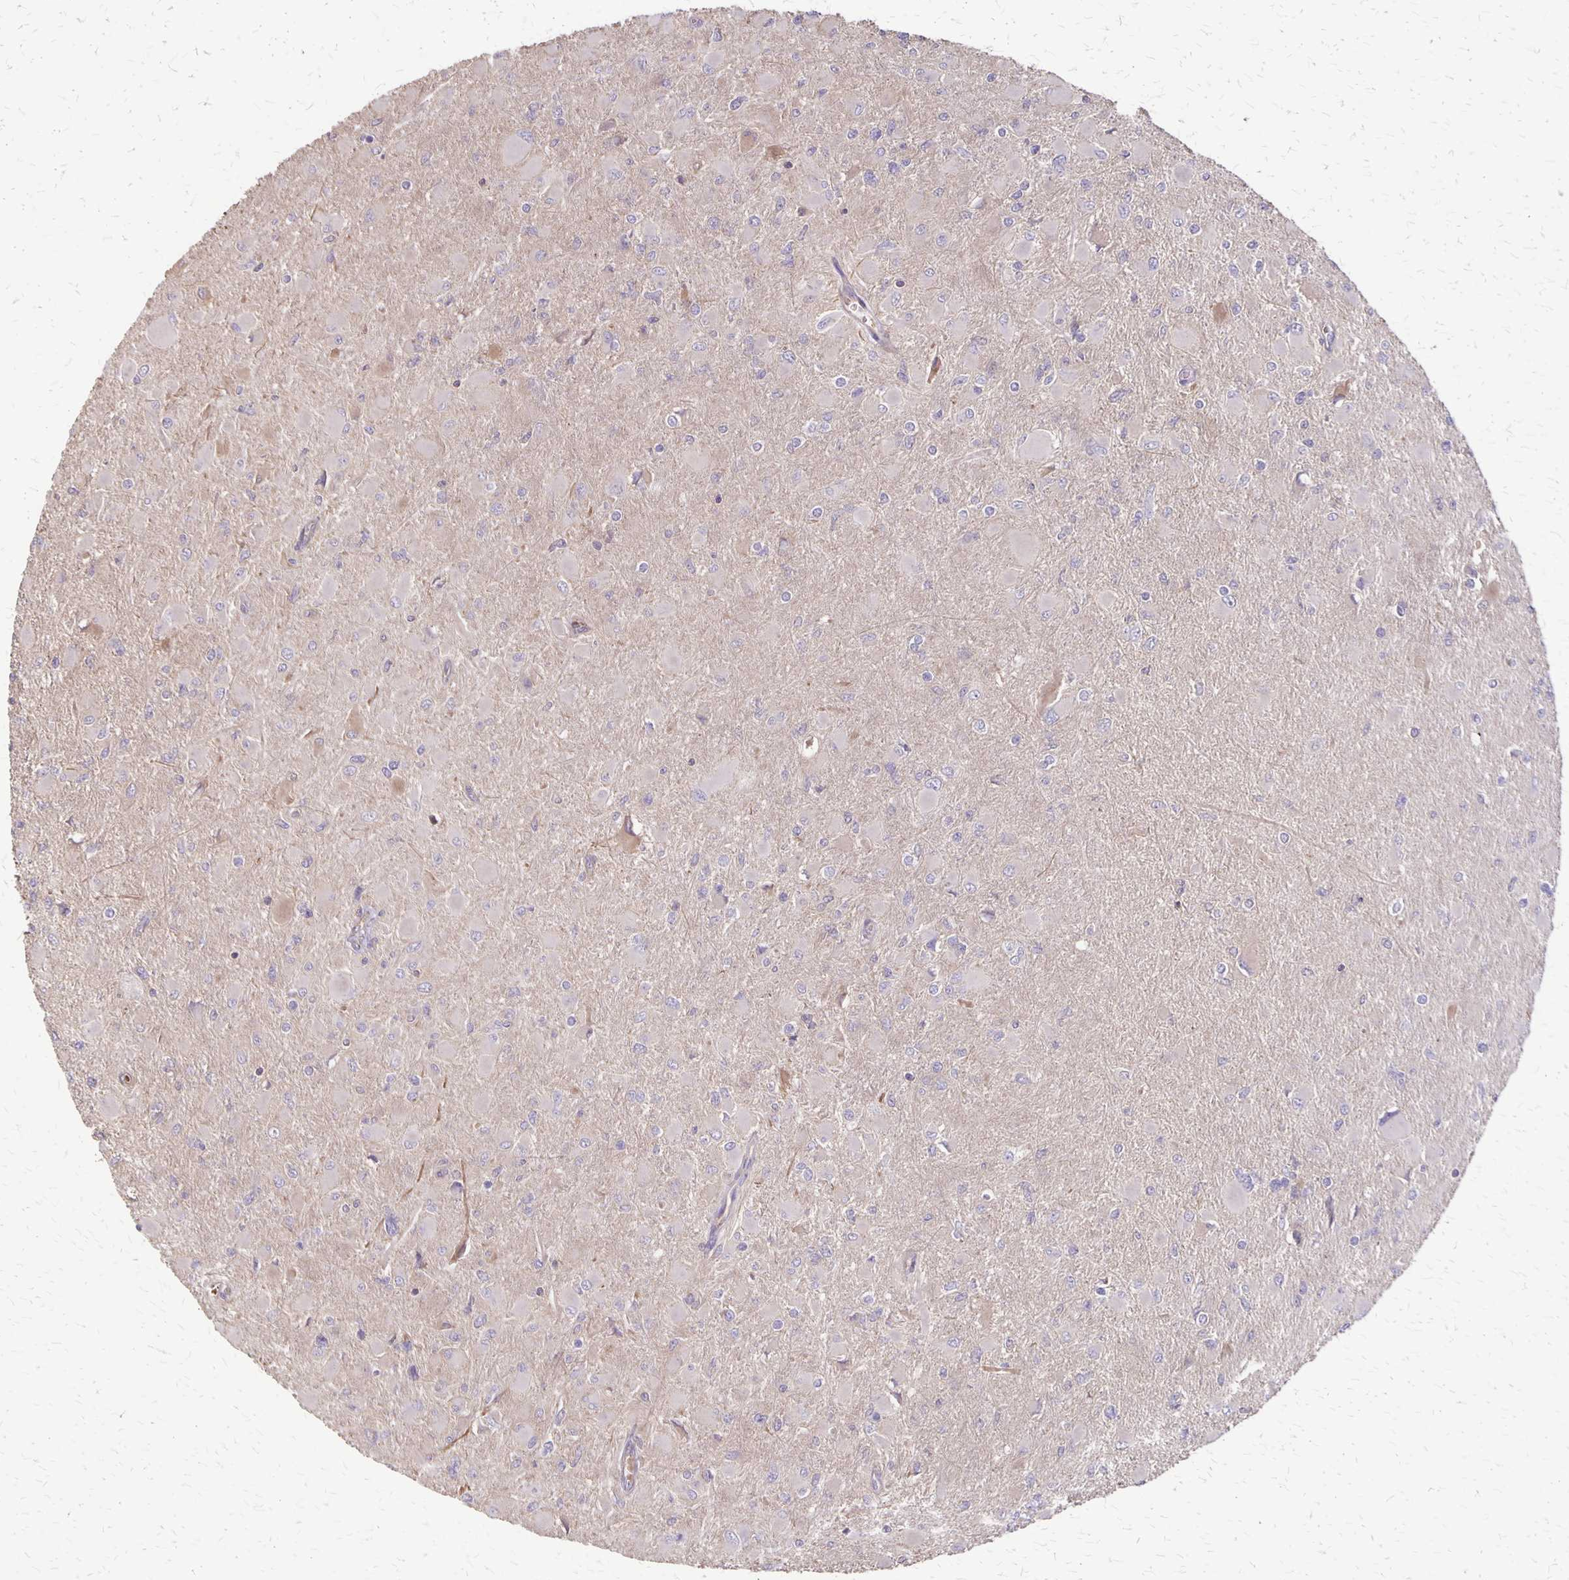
{"staining": {"intensity": "negative", "quantity": "none", "location": "none"}, "tissue": "glioma", "cell_type": "Tumor cells", "image_type": "cancer", "snomed": [{"axis": "morphology", "description": "Glioma, malignant, High grade"}, {"axis": "topography", "description": "Cerebral cortex"}], "caption": "Immunohistochemistry (IHC) micrograph of neoplastic tissue: glioma stained with DAB reveals no significant protein positivity in tumor cells.", "gene": "PROM2", "patient": {"sex": "female", "age": 36}}